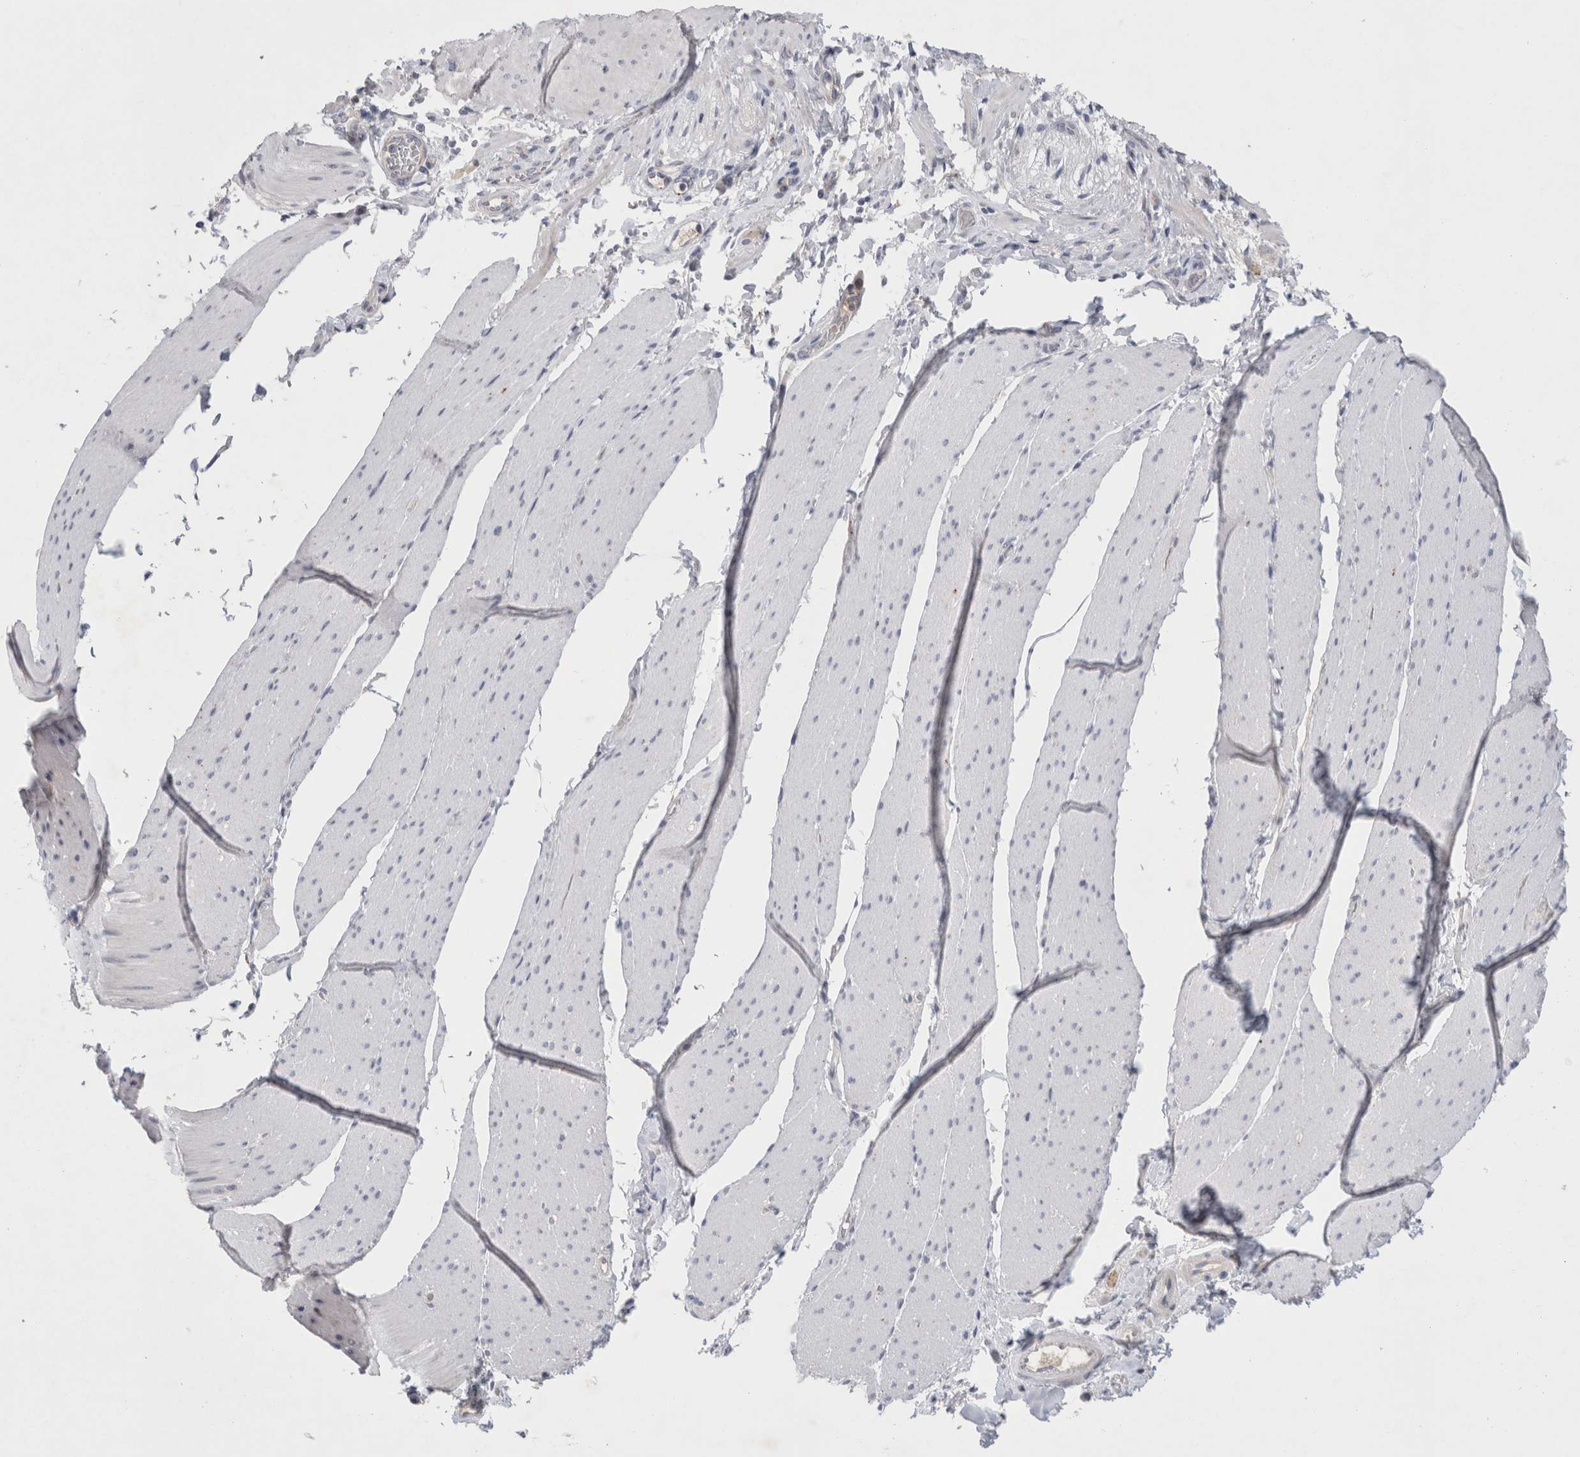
{"staining": {"intensity": "negative", "quantity": "none", "location": "none"}, "tissue": "smooth muscle", "cell_type": "Smooth muscle cells", "image_type": "normal", "snomed": [{"axis": "morphology", "description": "Normal tissue, NOS"}, {"axis": "topography", "description": "Smooth muscle"}, {"axis": "topography", "description": "Small intestine"}], "caption": "A histopathology image of smooth muscle stained for a protein exhibits no brown staining in smooth muscle cells. (DAB IHC visualized using brightfield microscopy, high magnification).", "gene": "GAA", "patient": {"sex": "female", "age": 84}}